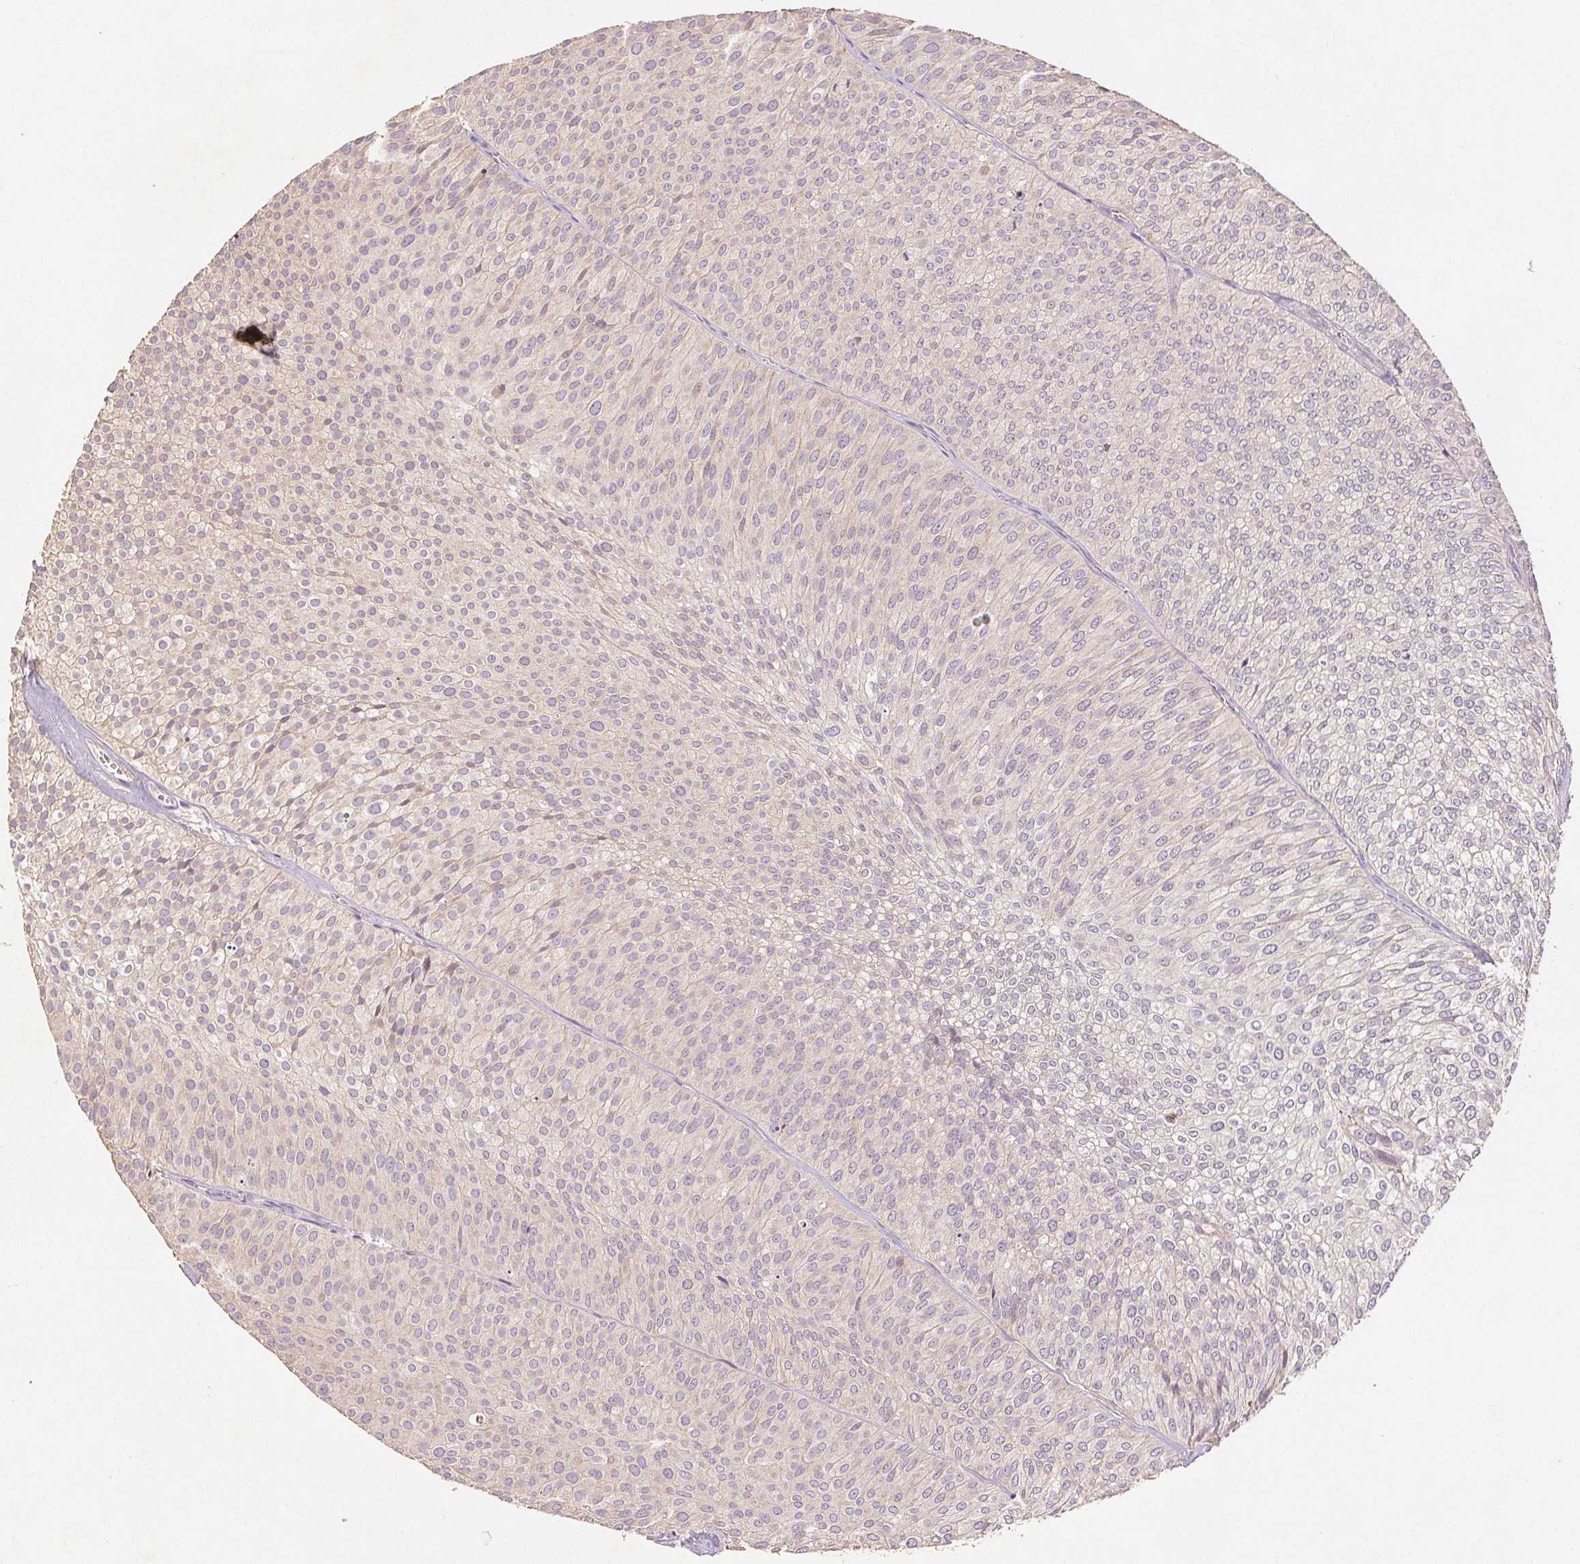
{"staining": {"intensity": "negative", "quantity": "none", "location": "none"}, "tissue": "urothelial cancer", "cell_type": "Tumor cells", "image_type": "cancer", "snomed": [{"axis": "morphology", "description": "Urothelial carcinoma, Low grade"}, {"axis": "topography", "description": "Urinary bladder"}], "caption": "DAB (3,3'-diaminobenzidine) immunohistochemical staining of low-grade urothelial carcinoma reveals no significant expression in tumor cells.", "gene": "YIF1B", "patient": {"sex": "male", "age": 91}}